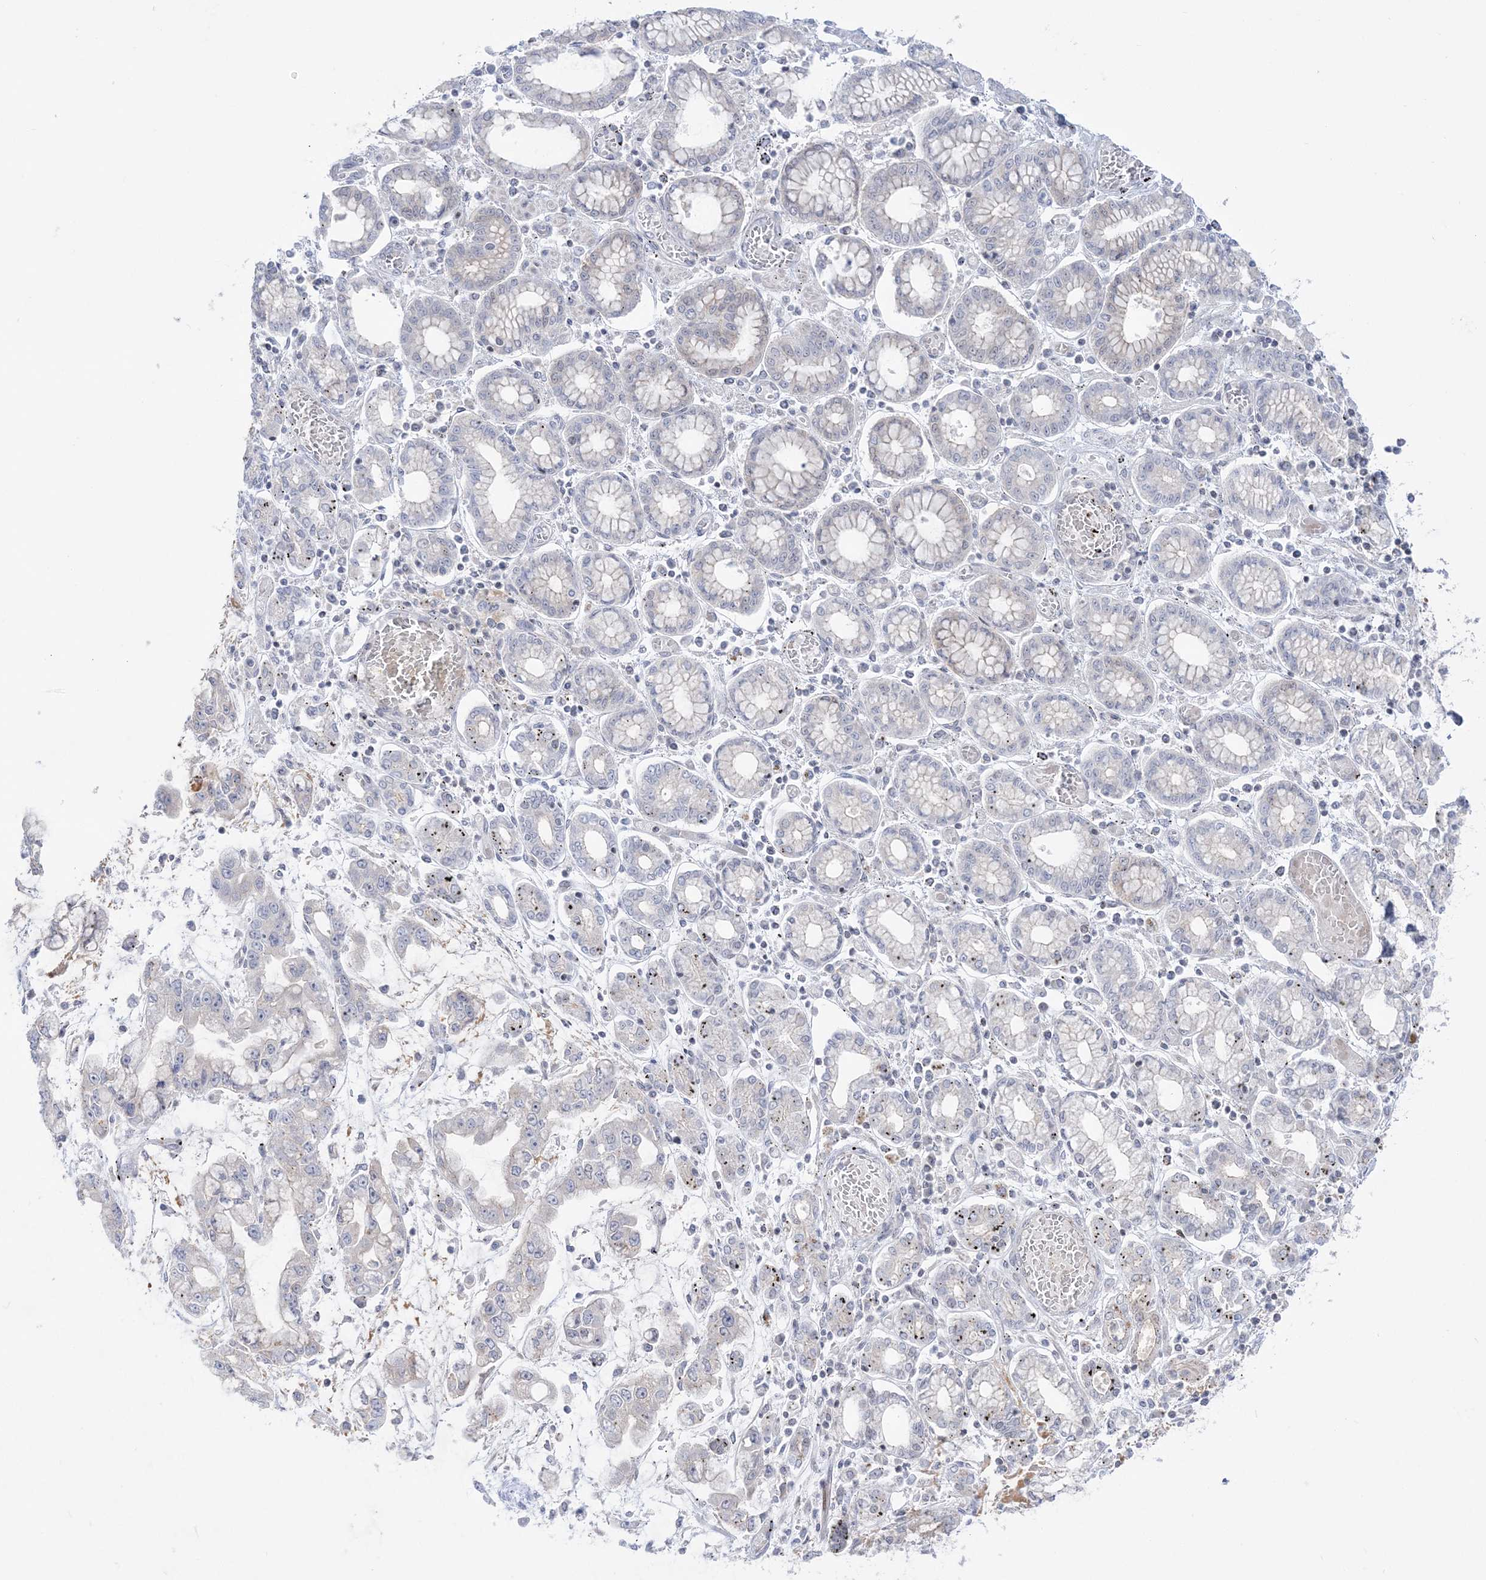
{"staining": {"intensity": "negative", "quantity": "none", "location": "none"}, "tissue": "stomach cancer", "cell_type": "Tumor cells", "image_type": "cancer", "snomed": [{"axis": "morphology", "description": "Normal tissue, NOS"}, {"axis": "morphology", "description": "Adenocarcinoma, NOS"}, {"axis": "topography", "description": "Stomach, upper"}, {"axis": "topography", "description": "Stomach"}], "caption": "IHC image of neoplastic tissue: human stomach adenocarcinoma stained with DAB (3,3'-diaminobenzidine) exhibits no significant protein positivity in tumor cells. (Brightfield microscopy of DAB immunohistochemistry at high magnification).", "gene": "SH3BP4", "patient": {"sex": "male", "age": 76}}